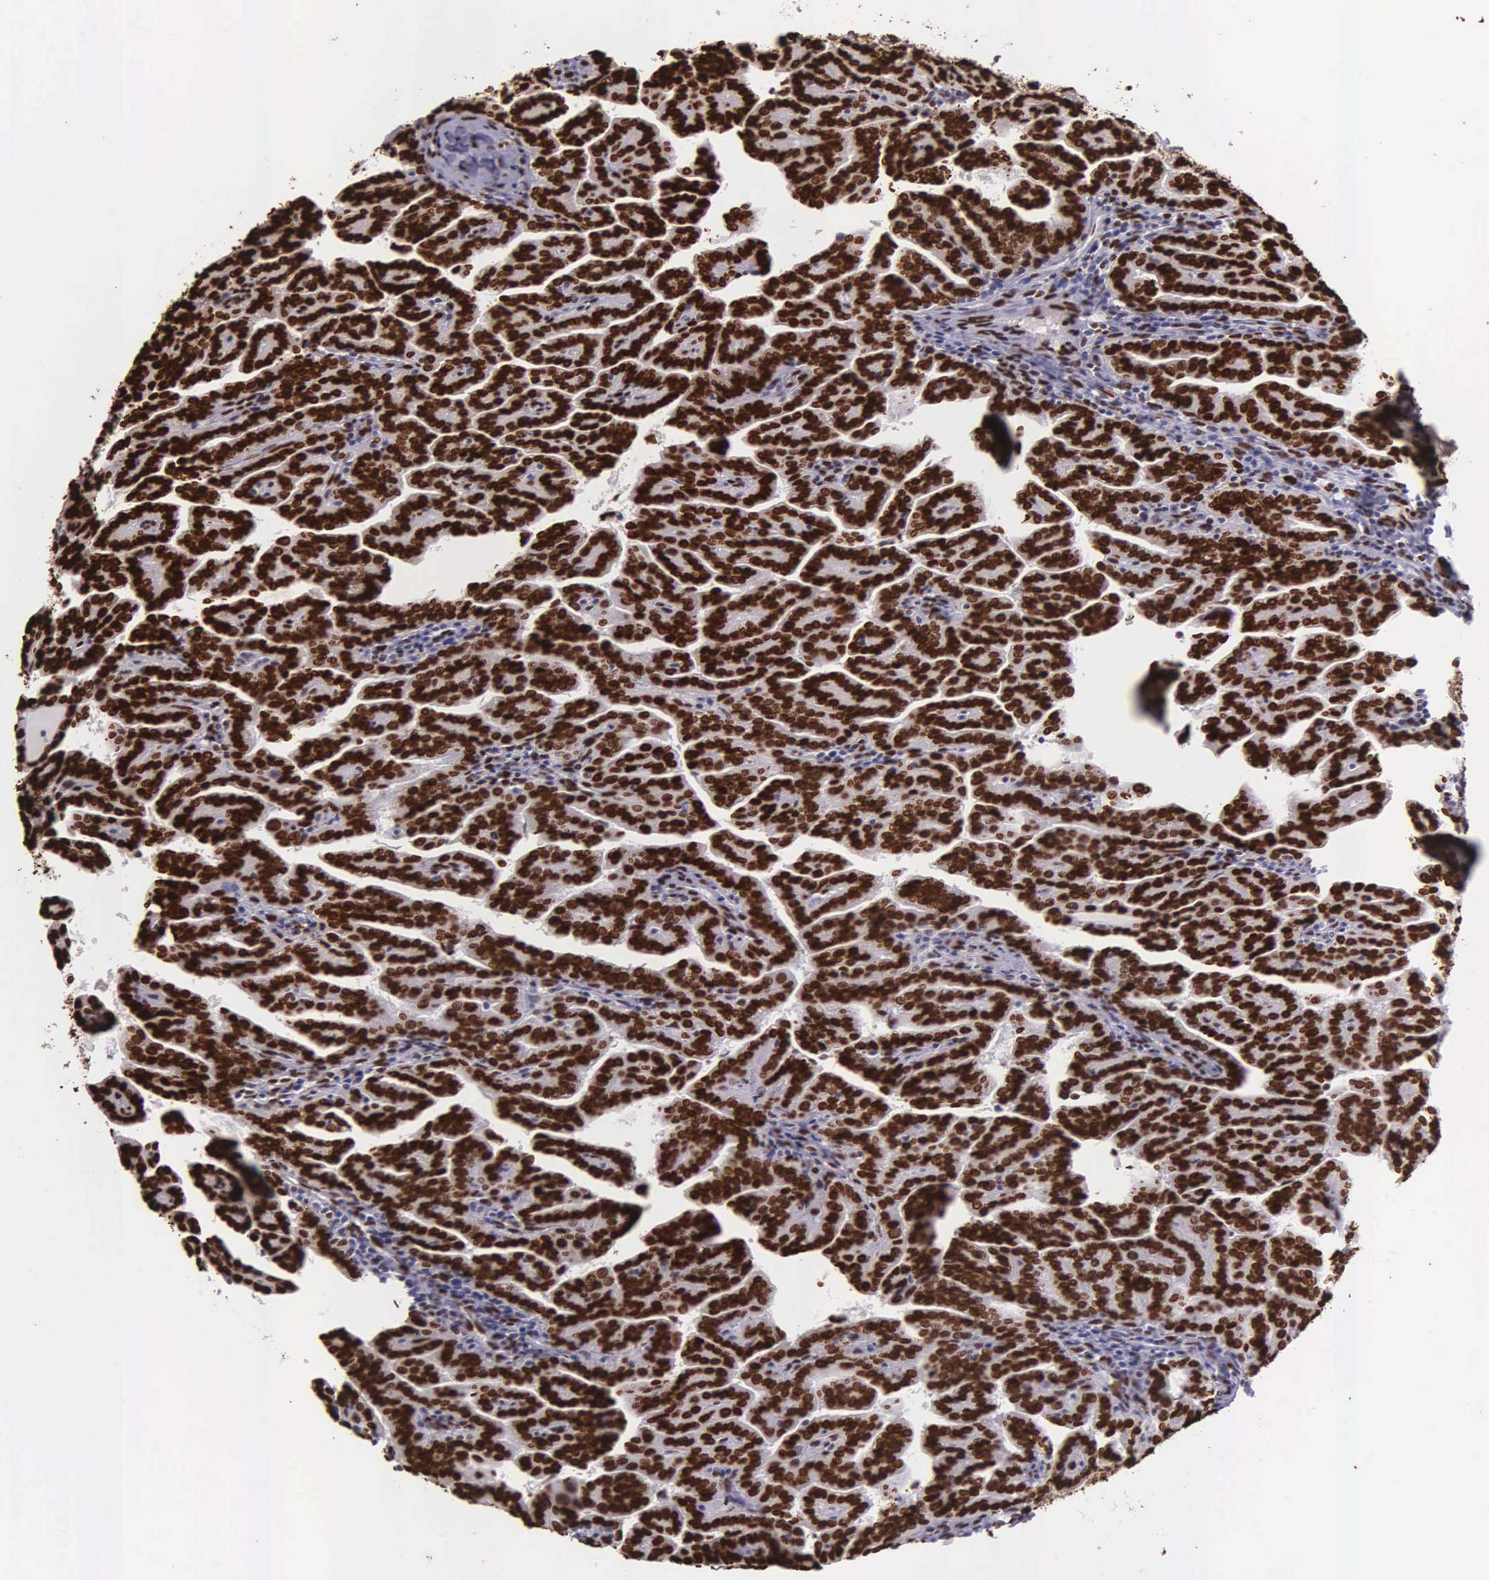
{"staining": {"intensity": "strong", "quantity": ">75%", "location": "nuclear"}, "tissue": "renal cancer", "cell_type": "Tumor cells", "image_type": "cancer", "snomed": [{"axis": "morphology", "description": "Adenocarcinoma, NOS"}, {"axis": "topography", "description": "Kidney"}], "caption": "This histopathology image exhibits IHC staining of renal cancer (adenocarcinoma), with high strong nuclear positivity in about >75% of tumor cells.", "gene": "H1-0", "patient": {"sex": "male", "age": 61}}